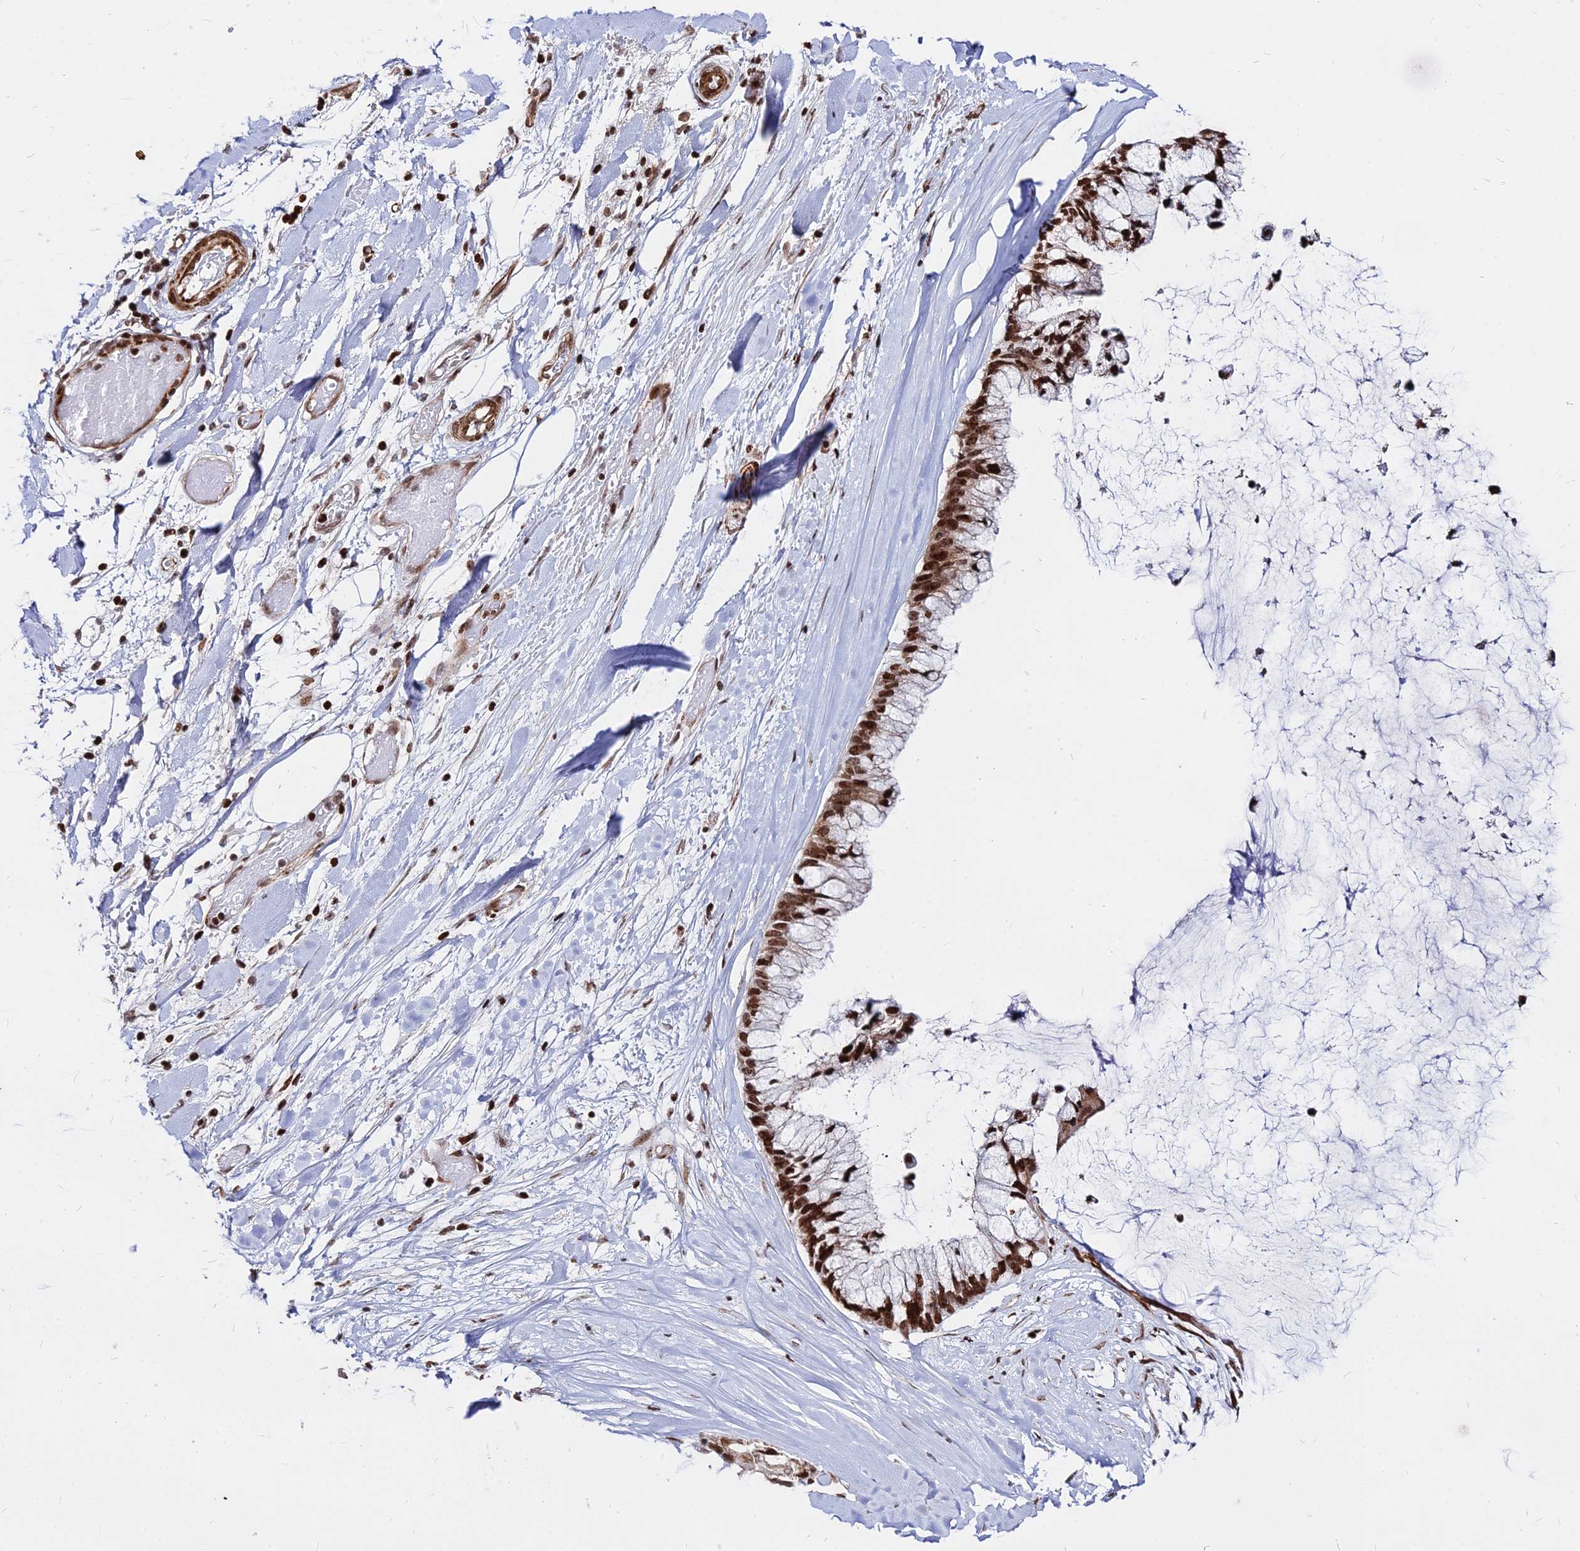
{"staining": {"intensity": "strong", "quantity": ">75%", "location": "nuclear"}, "tissue": "ovarian cancer", "cell_type": "Tumor cells", "image_type": "cancer", "snomed": [{"axis": "morphology", "description": "Cystadenocarcinoma, mucinous, NOS"}, {"axis": "topography", "description": "Ovary"}], "caption": "Mucinous cystadenocarcinoma (ovarian) stained with DAB immunohistochemistry demonstrates high levels of strong nuclear staining in approximately >75% of tumor cells.", "gene": "NYAP2", "patient": {"sex": "female", "age": 39}}